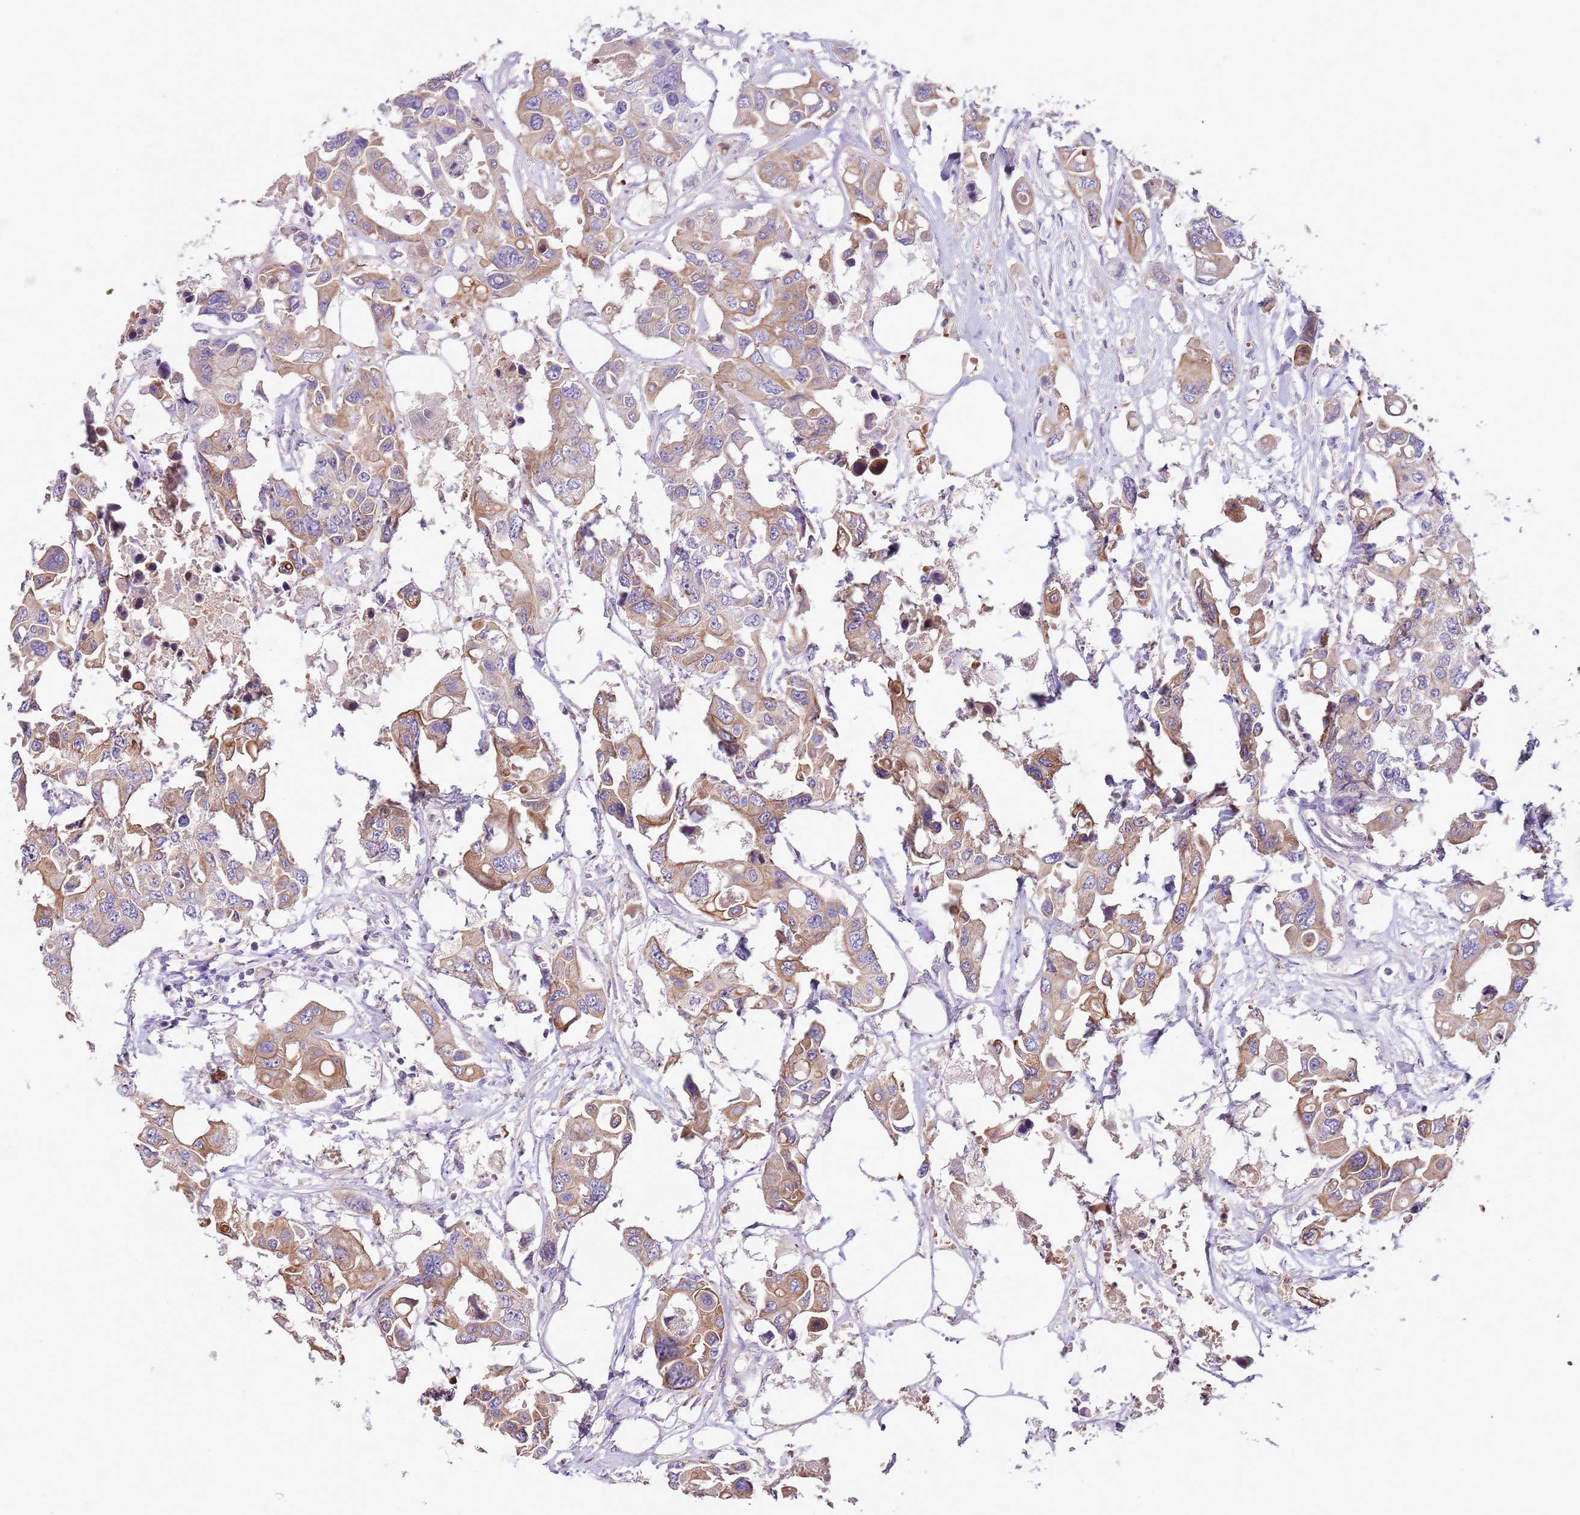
{"staining": {"intensity": "moderate", "quantity": ">75%", "location": "cytoplasmic/membranous"}, "tissue": "colorectal cancer", "cell_type": "Tumor cells", "image_type": "cancer", "snomed": [{"axis": "morphology", "description": "Adenocarcinoma, NOS"}, {"axis": "topography", "description": "Colon"}], "caption": "Brown immunohistochemical staining in human colorectal cancer reveals moderate cytoplasmic/membranous expression in approximately >75% of tumor cells. Immunohistochemistry stains the protein of interest in brown and the nuclei are stained blue.", "gene": "HES3", "patient": {"sex": "male", "age": 77}}